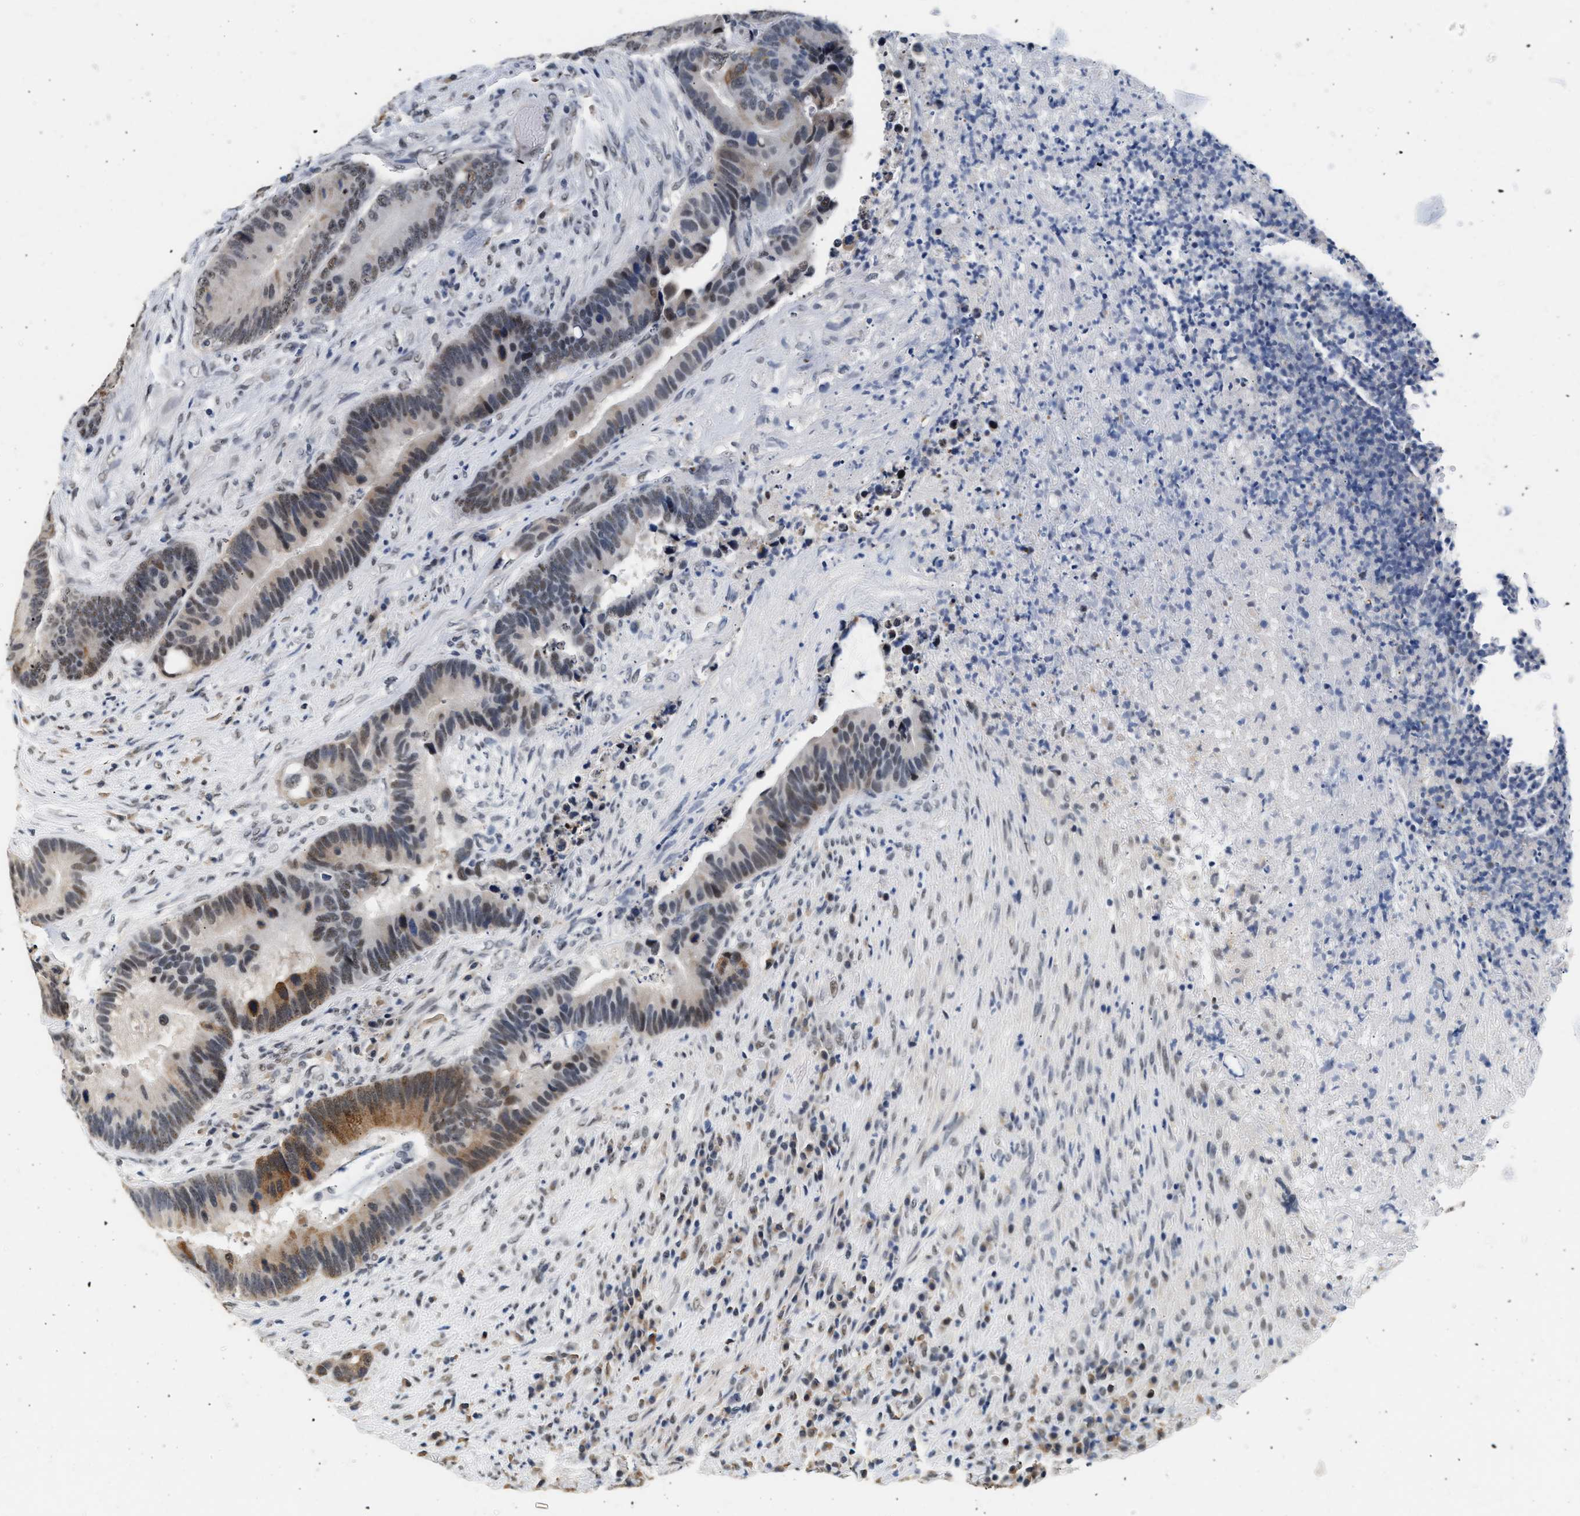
{"staining": {"intensity": "moderate", "quantity": "<25%", "location": "cytoplasmic/membranous,nuclear"}, "tissue": "colorectal cancer", "cell_type": "Tumor cells", "image_type": "cancer", "snomed": [{"axis": "morphology", "description": "Adenocarcinoma, NOS"}, {"axis": "topography", "description": "Rectum"}], "caption": "Brown immunohistochemical staining in human colorectal adenocarcinoma displays moderate cytoplasmic/membranous and nuclear staining in approximately <25% of tumor cells.", "gene": "THOC1", "patient": {"sex": "female", "age": 89}}